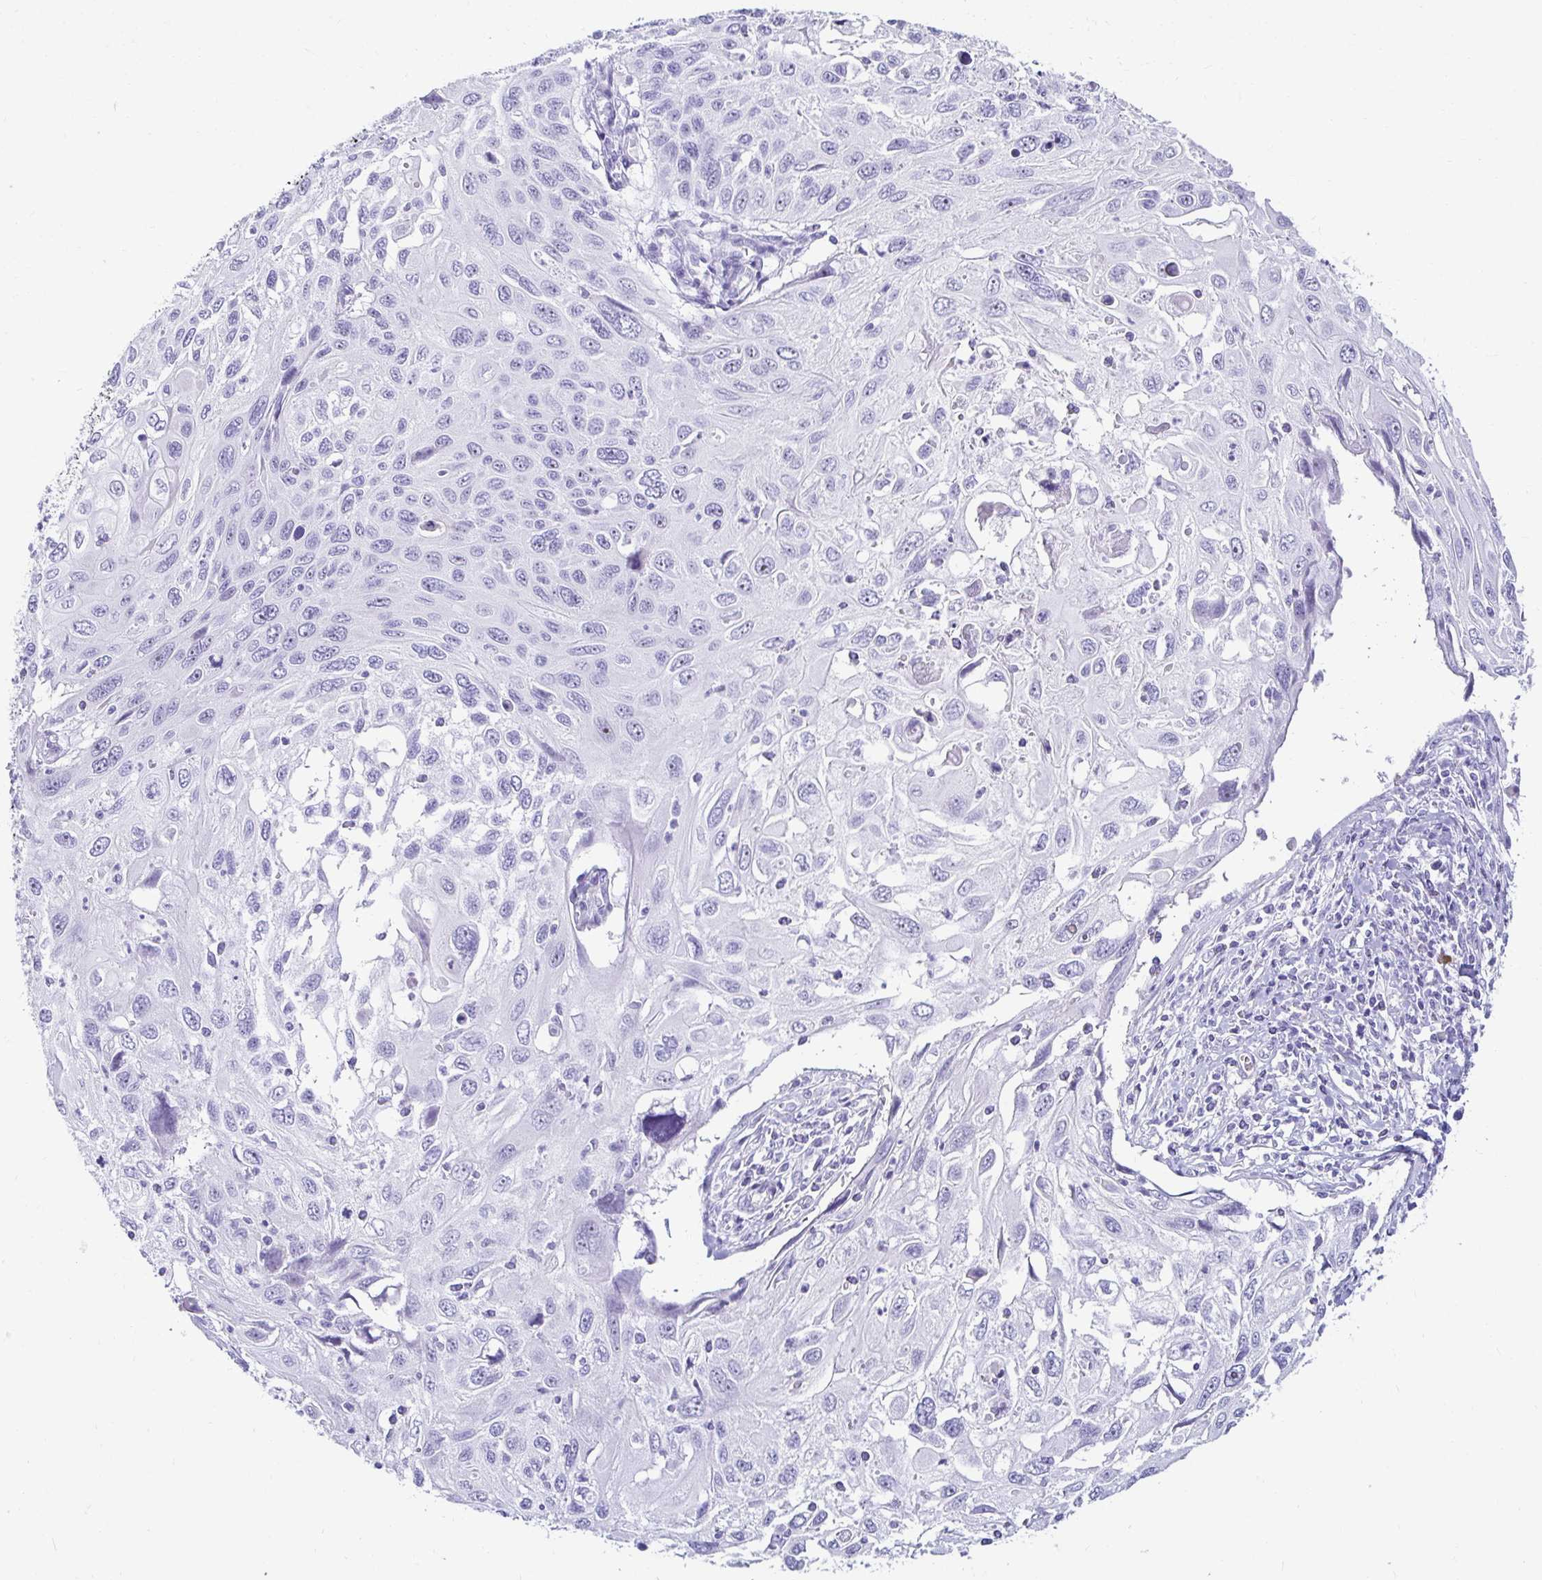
{"staining": {"intensity": "negative", "quantity": "none", "location": "none"}, "tissue": "cervical cancer", "cell_type": "Tumor cells", "image_type": "cancer", "snomed": [{"axis": "morphology", "description": "Squamous cell carcinoma, NOS"}, {"axis": "topography", "description": "Cervix"}], "caption": "Photomicrograph shows no protein positivity in tumor cells of cervical cancer (squamous cell carcinoma) tissue. Nuclei are stained in blue.", "gene": "CST6", "patient": {"sex": "female", "age": 70}}